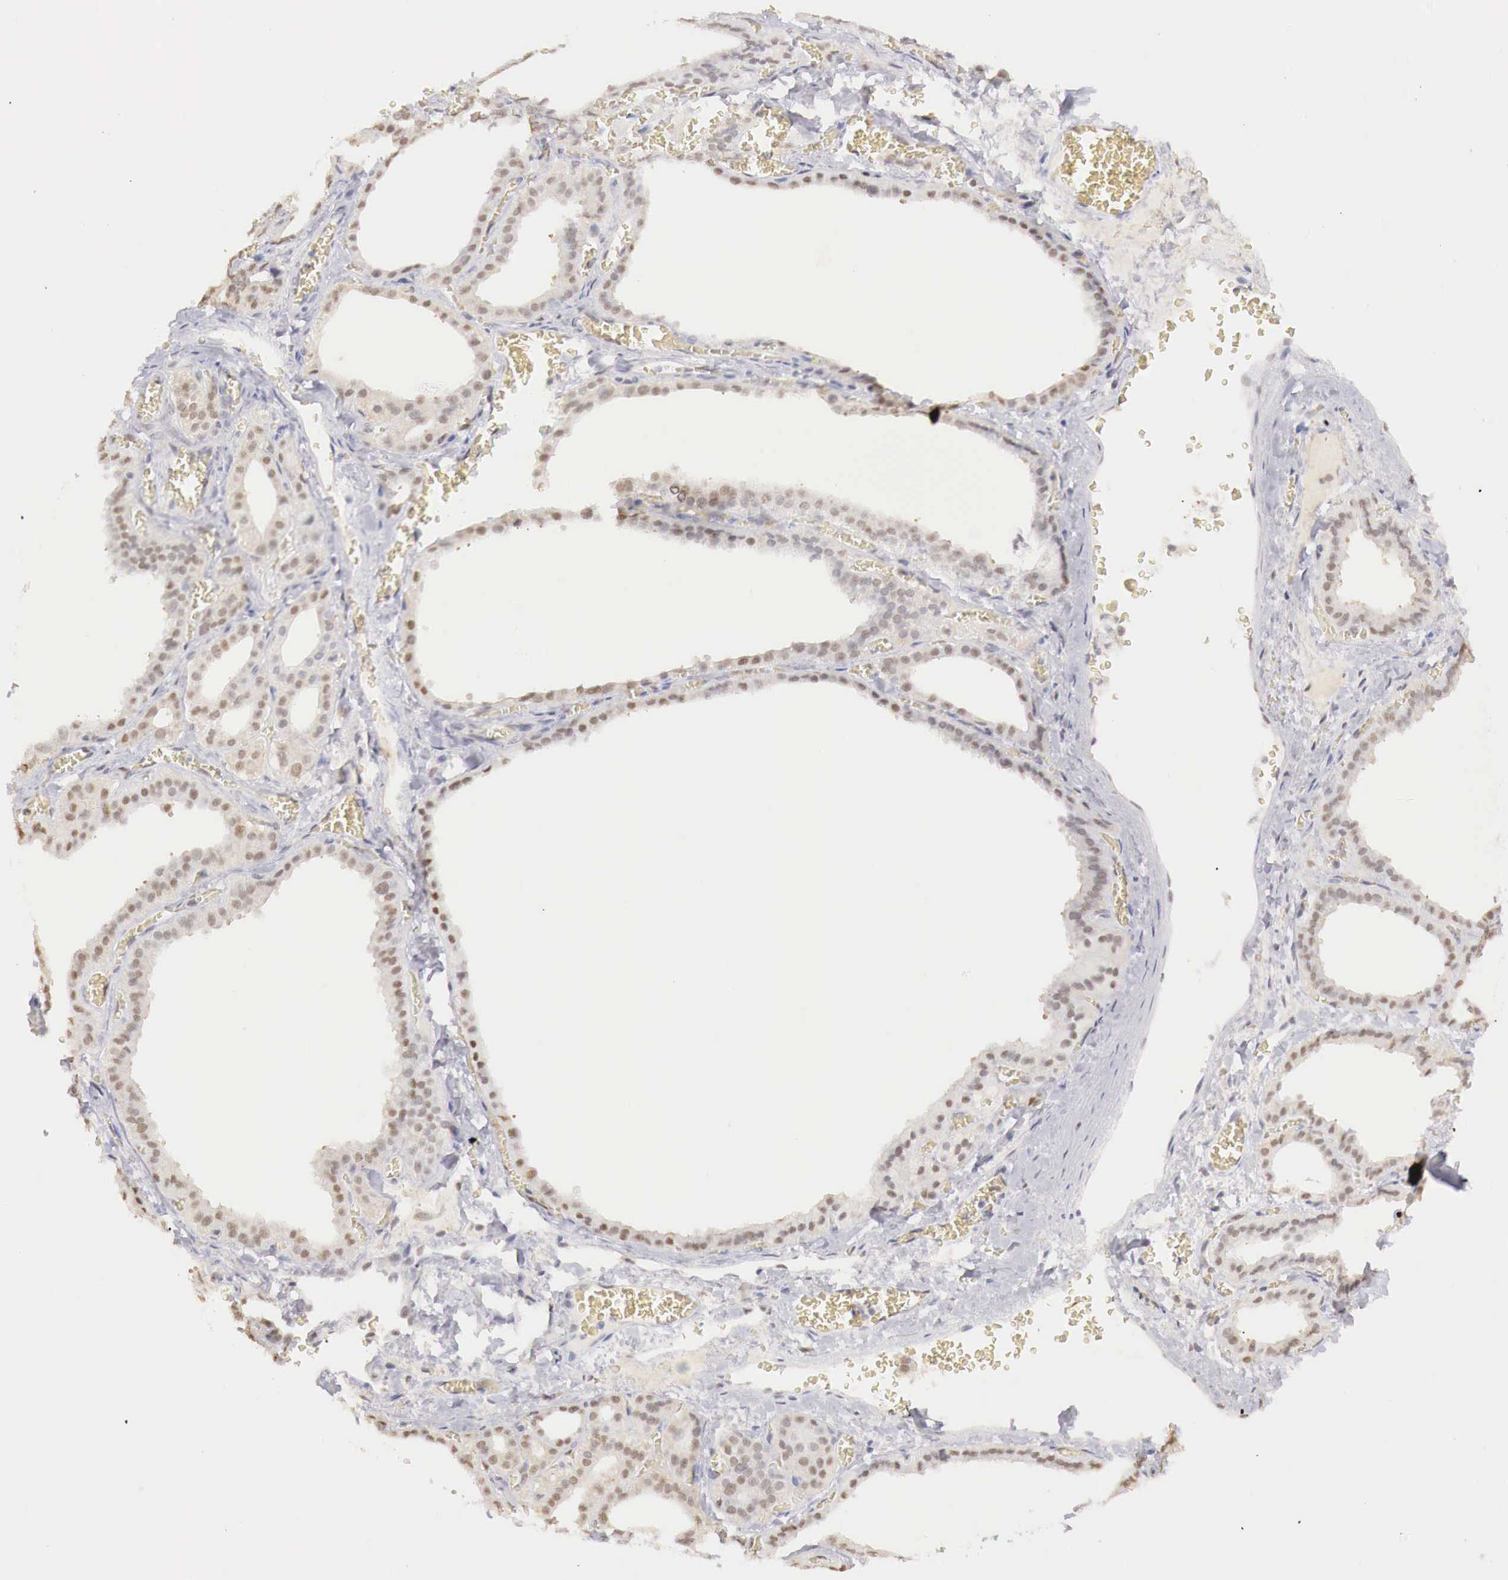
{"staining": {"intensity": "moderate", "quantity": "25%-75%", "location": "nuclear"}, "tissue": "thyroid gland", "cell_type": "Glandular cells", "image_type": "normal", "snomed": [{"axis": "morphology", "description": "Normal tissue, NOS"}, {"axis": "topography", "description": "Thyroid gland"}], "caption": "Human thyroid gland stained for a protein (brown) displays moderate nuclear positive expression in about 25%-75% of glandular cells.", "gene": "UBA1", "patient": {"sex": "female", "age": 55}}